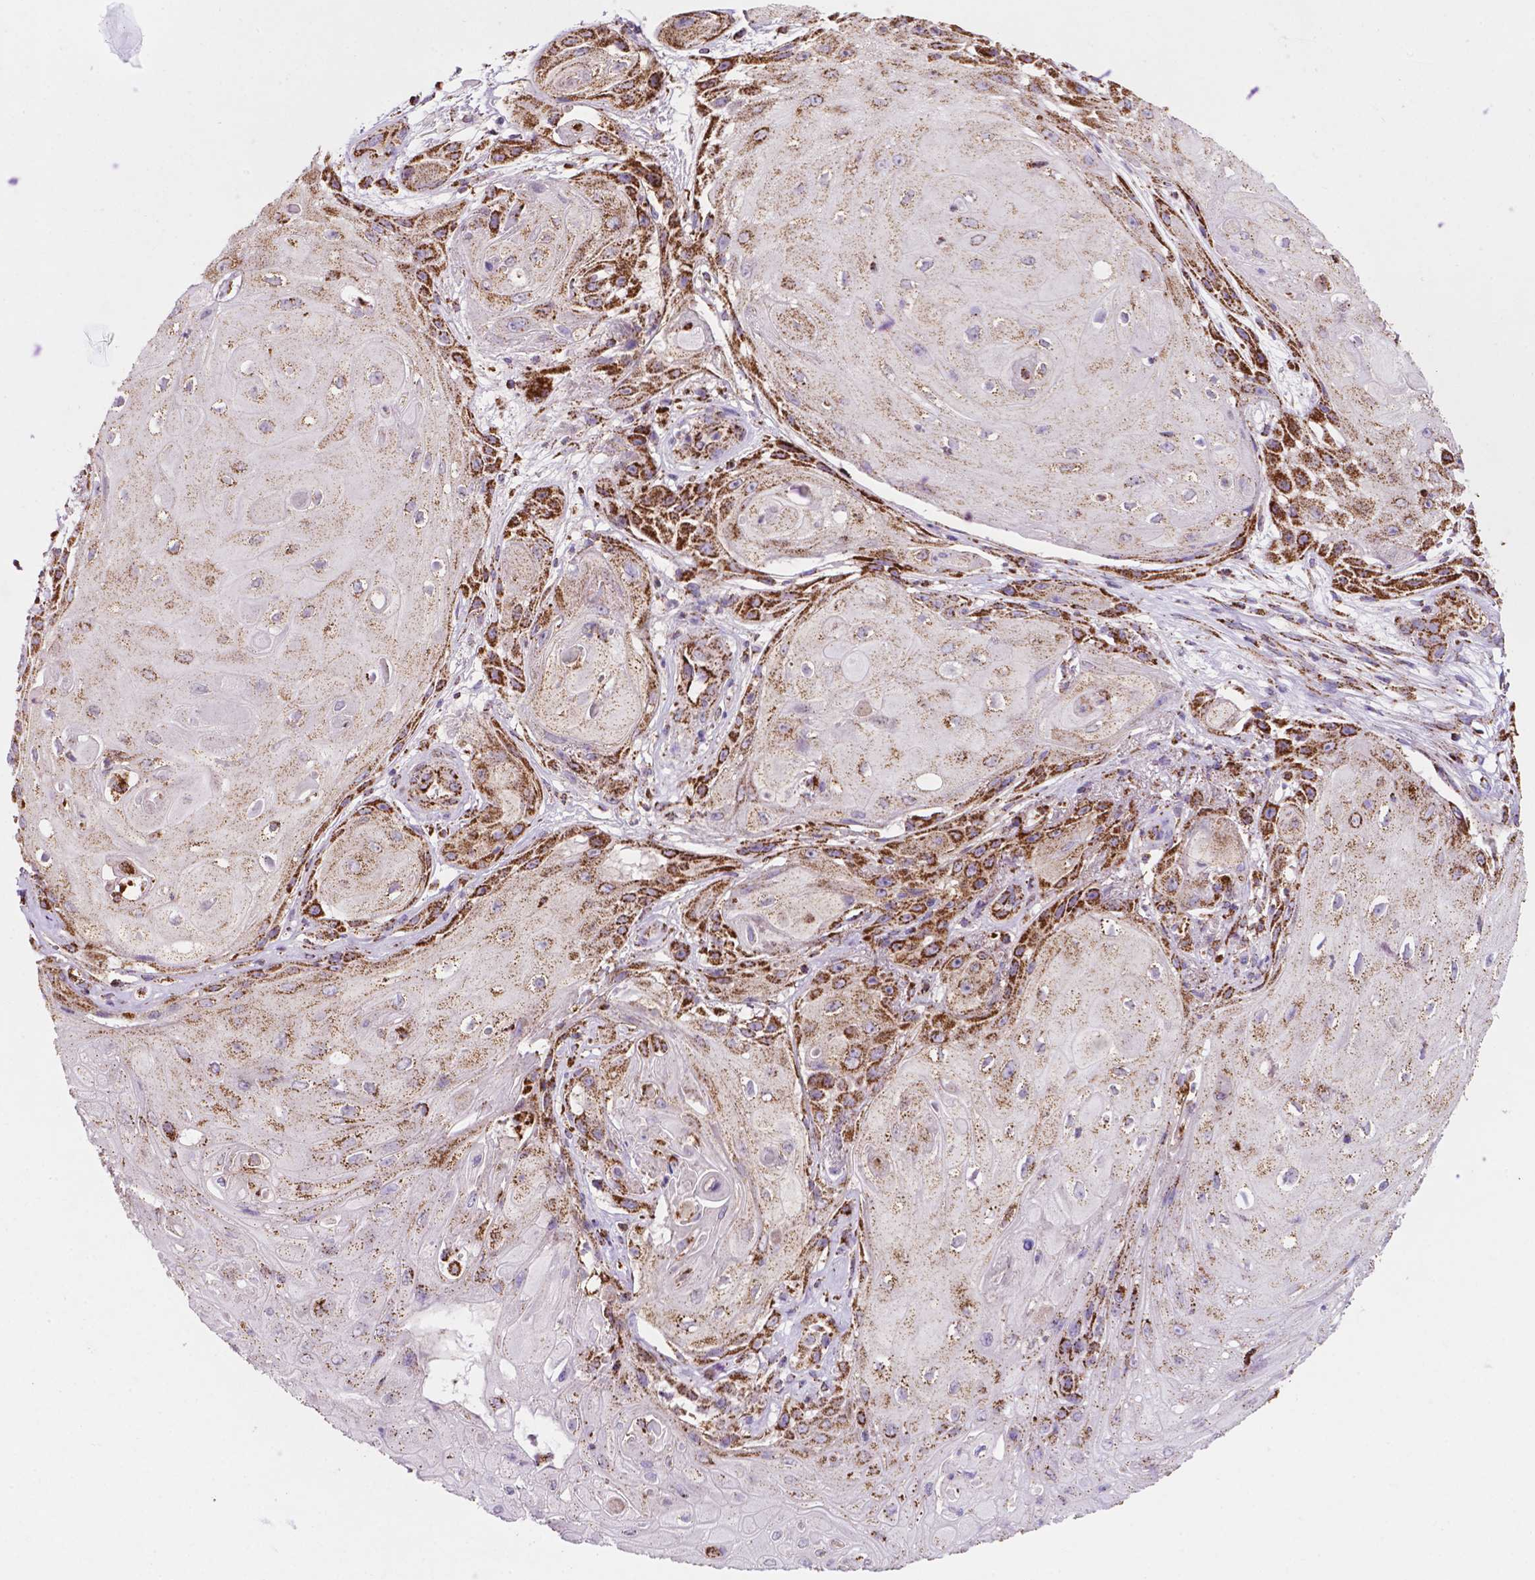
{"staining": {"intensity": "strong", "quantity": "25%-75%", "location": "cytoplasmic/membranous"}, "tissue": "skin cancer", "cell_type": "Tumor cells", "image_type": "cancer", "snomed": [{"axis": "morphology", "description": "Squamous cell carcinoma, NOS"}, {"axis": "topography", "description": "Skin"}], "caption": "This image shows immunohistochemistry staining of skin cancer (squamous cell carcinoma), with high strong cytoplasmic/membranous expression in about 25%-75% of tumor cells.", "gene": "HSPD1", "patient": {"sex": "male", "age": 62}}